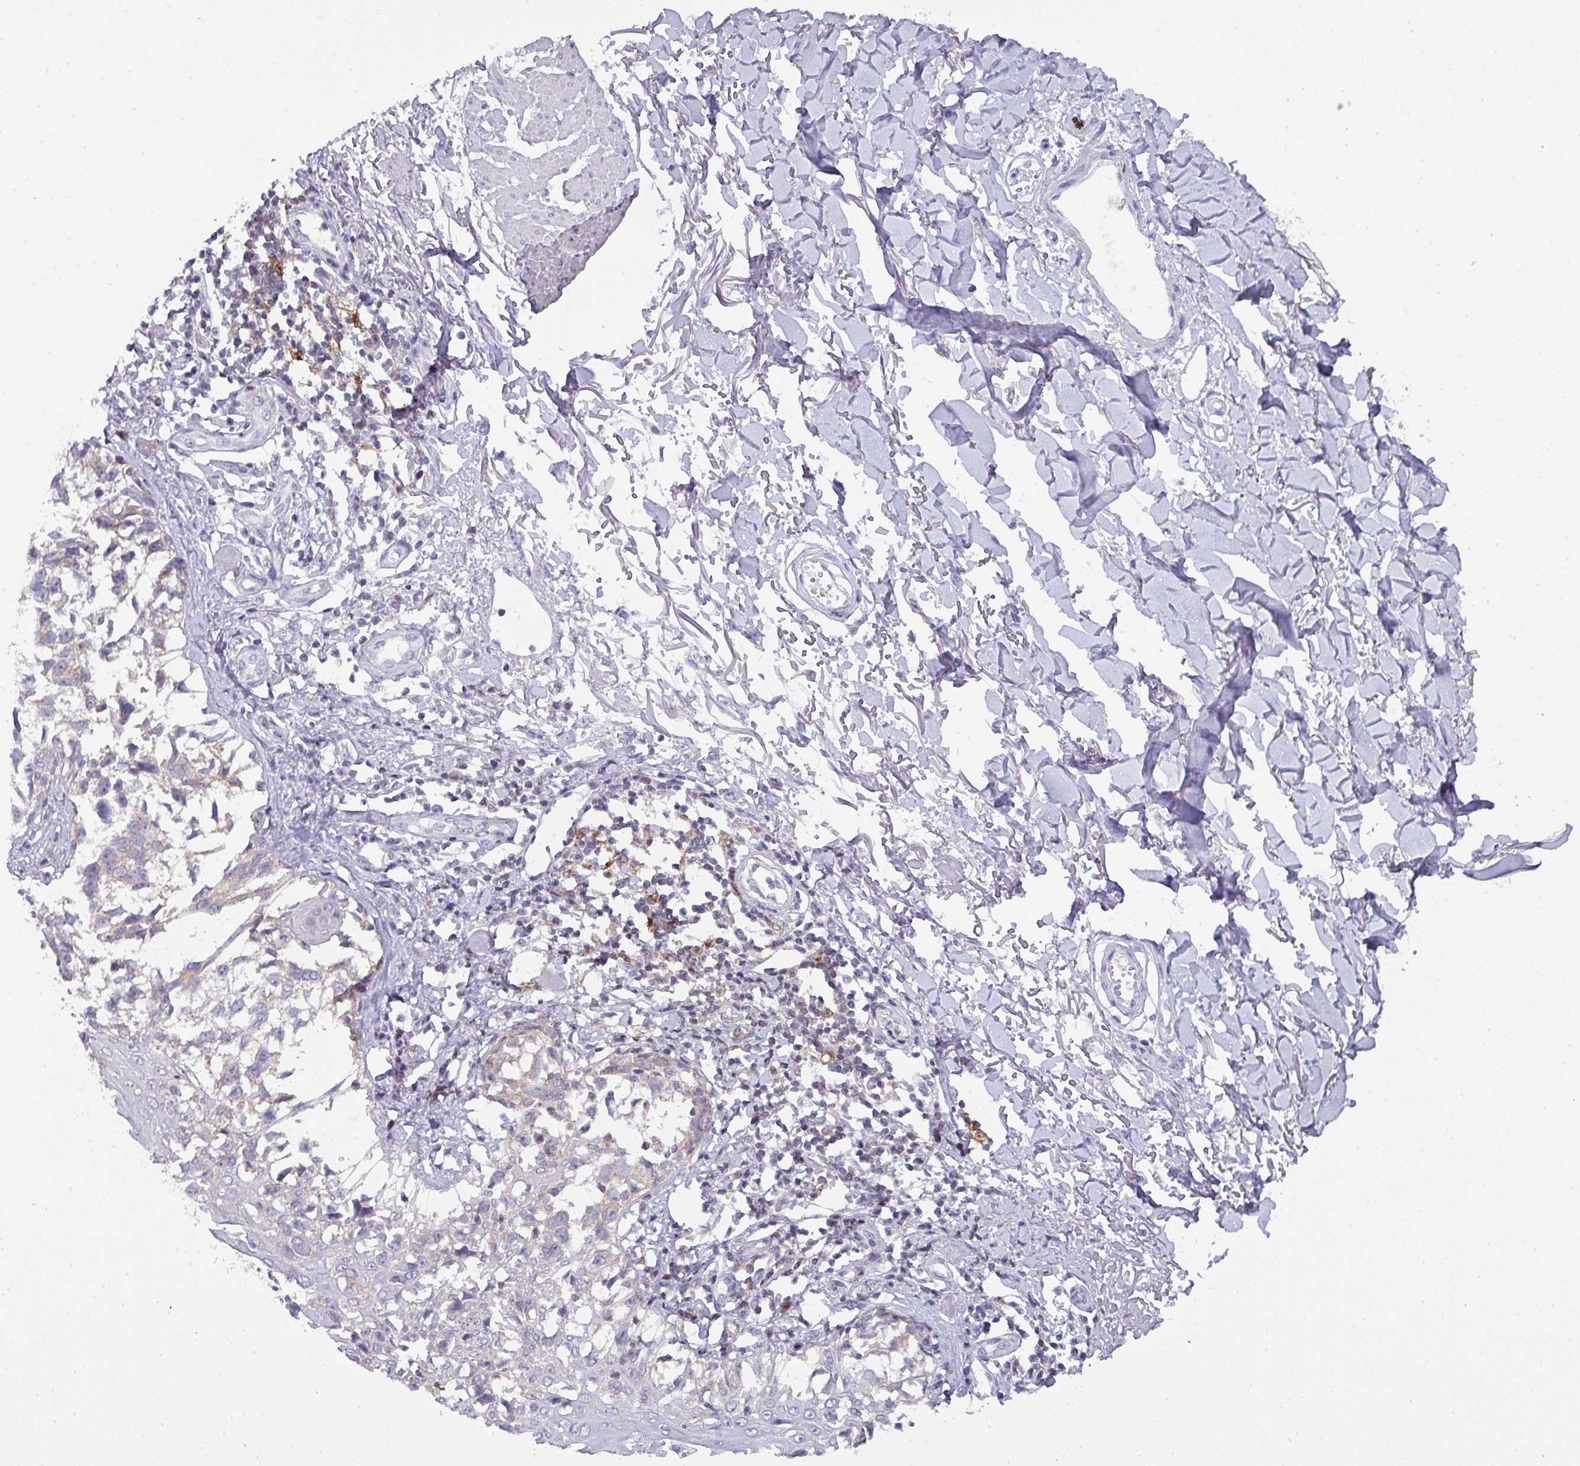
{"staining": {"intensity": "weak", "quantity": "<25%", "location": "cytoplasmic/membranous"}, "tissue": "melanoma", "cell_type": "Tumor cells", "image_type": "cancer", "snomed": [{"axis": "morphology", "description": "Malignant melanoma, NOS"}, {"axis": "topography", "description": "Skin"}], "caption": "Immunohistochemical staining of melanoma displays no significant staining in tumor cells.", "gene": "DCAF12L2", "patient": {"sex": "male", "age": 73}}